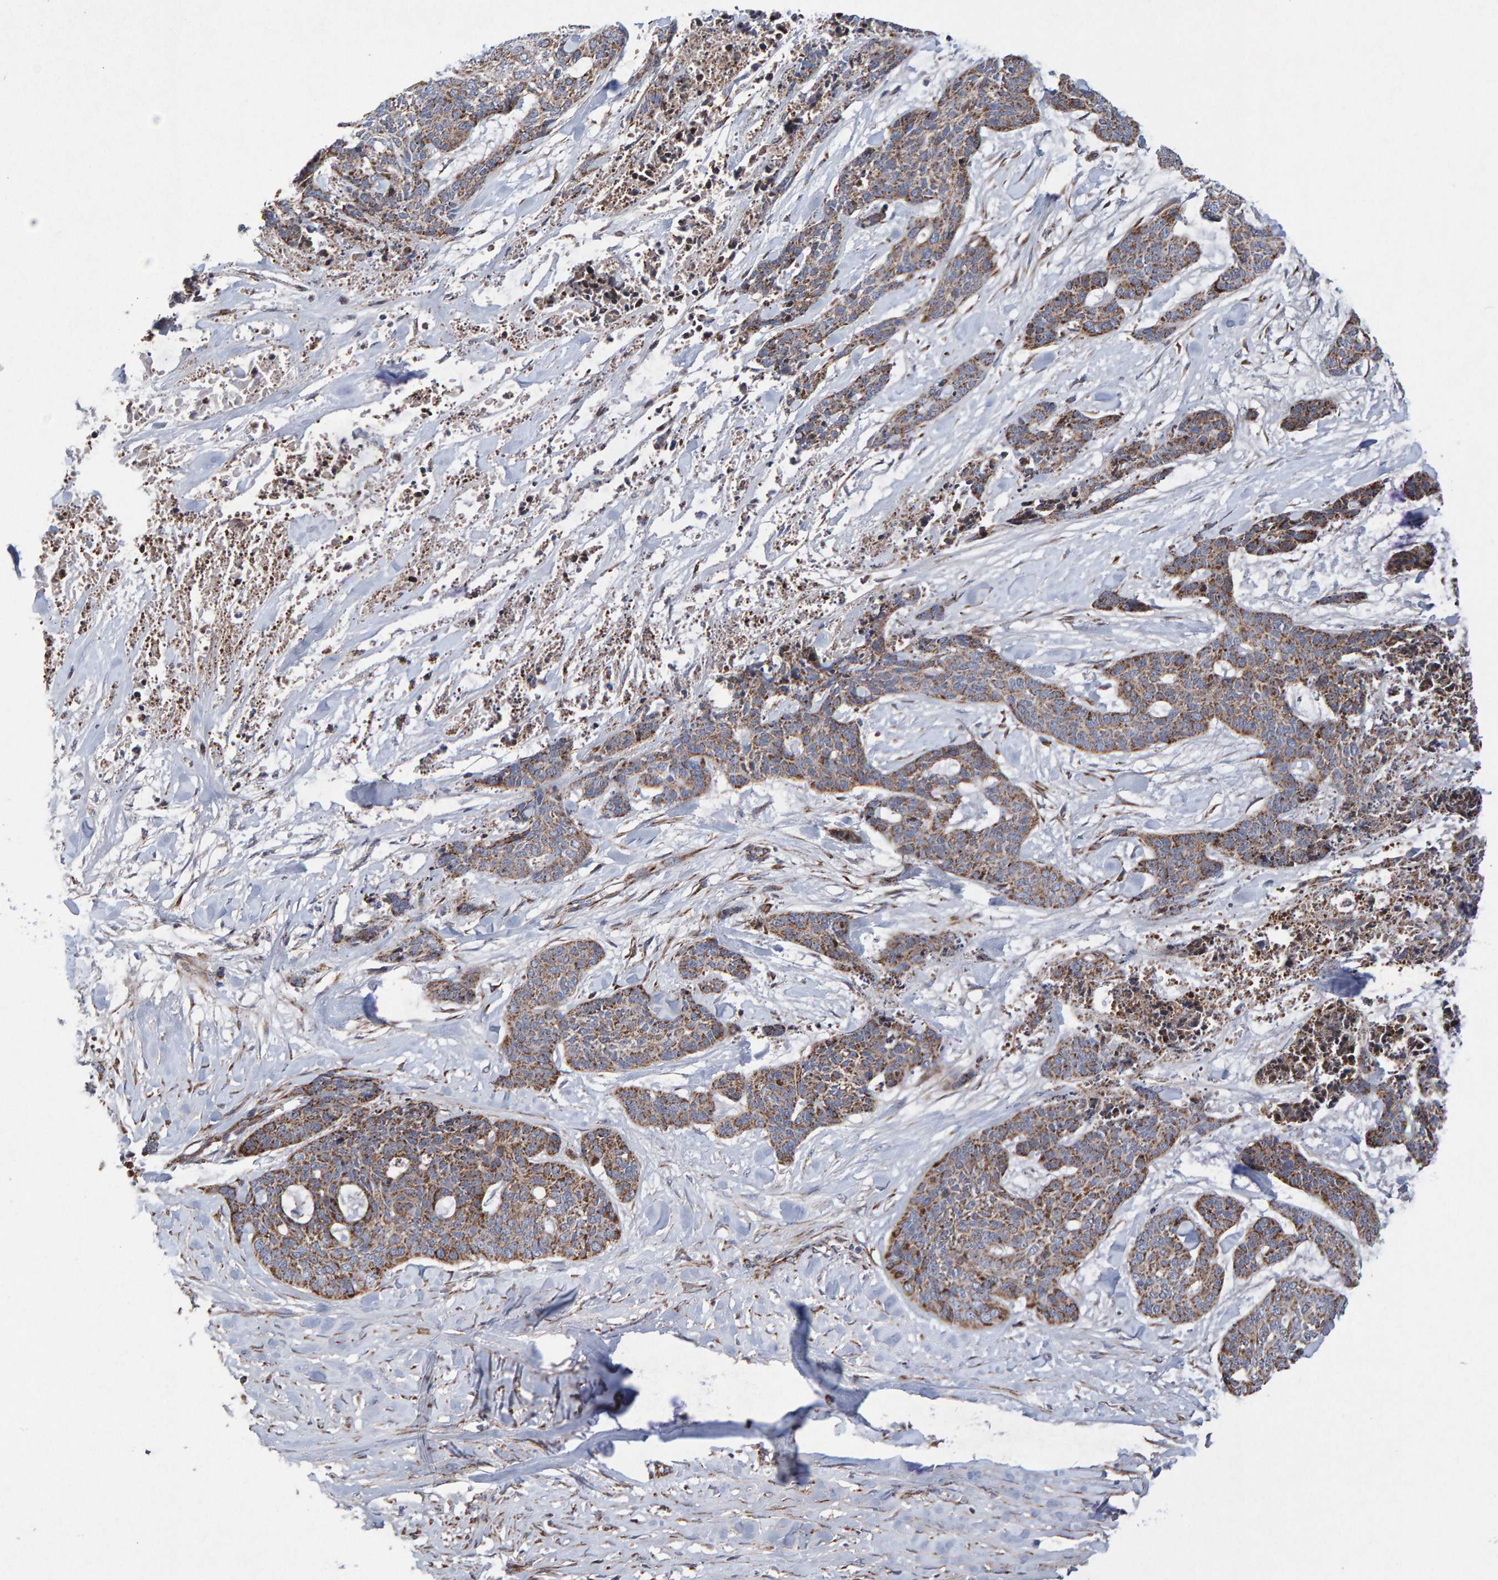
{"staining": {"intensity": "moderate", "quantity": ">75%", "location": "cytoplasmic/membranous"}, "tissue": "skin cancer", "cell_type": "Tumor cells", "image_type": "cancer", "snomed": [{"axis": "morphology", "description": "Basal cell carcinoma"}, {"axis": "topography", "description": "Skin"}], "caption": "Brown immunohistochemical staining in human basal cell carcinoma (skin) demonstrates moderate cytoplasmic/membranous expression in about >75% of tumor cells. (IHC, brightfield microscopy, high magnification).", "gene": "PECR", "patient": {"sex": "female", "age": 64}}